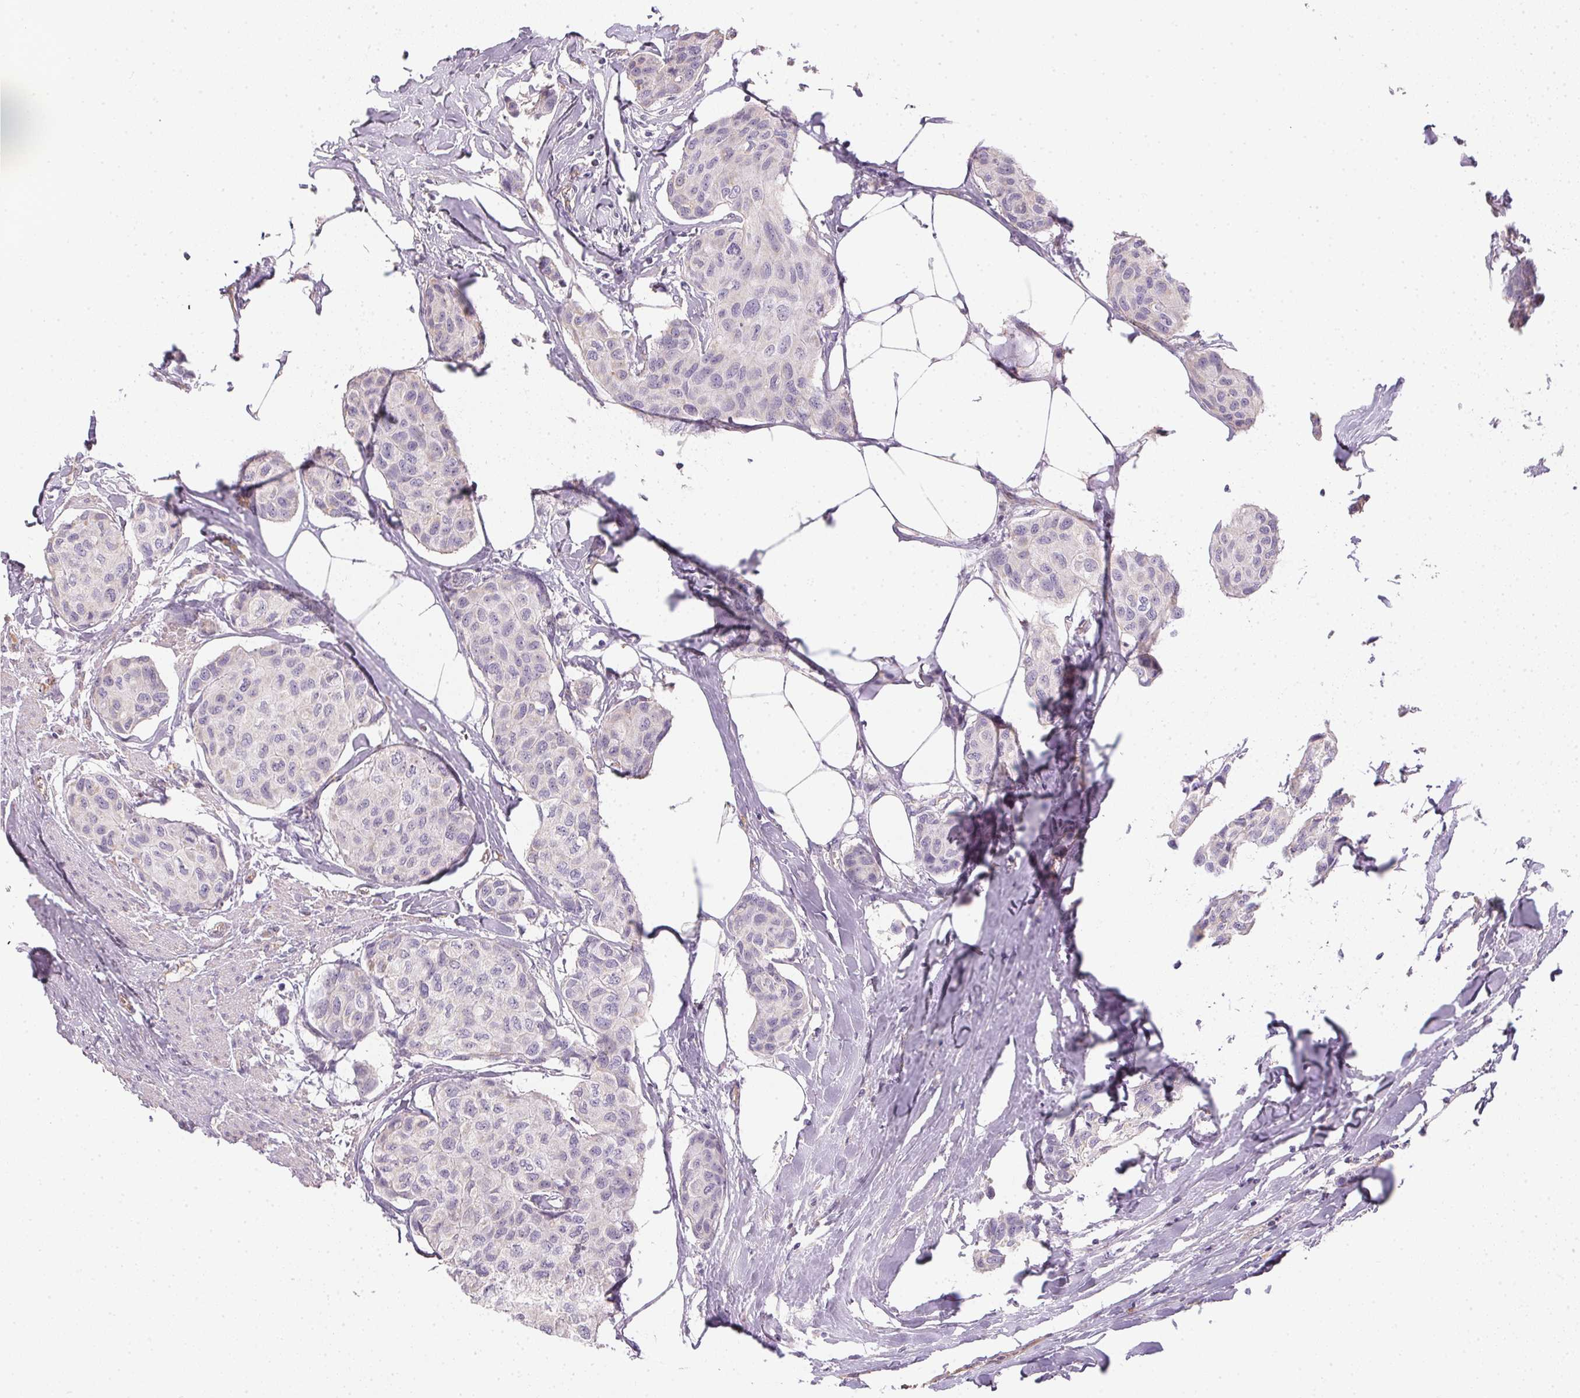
{"staining": {"intensity": "negative", "quantity": "none", "location": "none"}, "tissue": "breast cancer", "cell_type": "Tumor cells", "image_type": "cancer", "snomed": [{"axis": "morphology", "description": "Duct carcinoma"}, {"axis": "topography", "description": "Breast"}], "caption": "DAB immunohistochemical staining of human breast infiltrating ductal carcinoma exhibits no significant expression in tumor cells.", "gene": "SMYD1", "patient": {"sex": "female", "age": 80}}